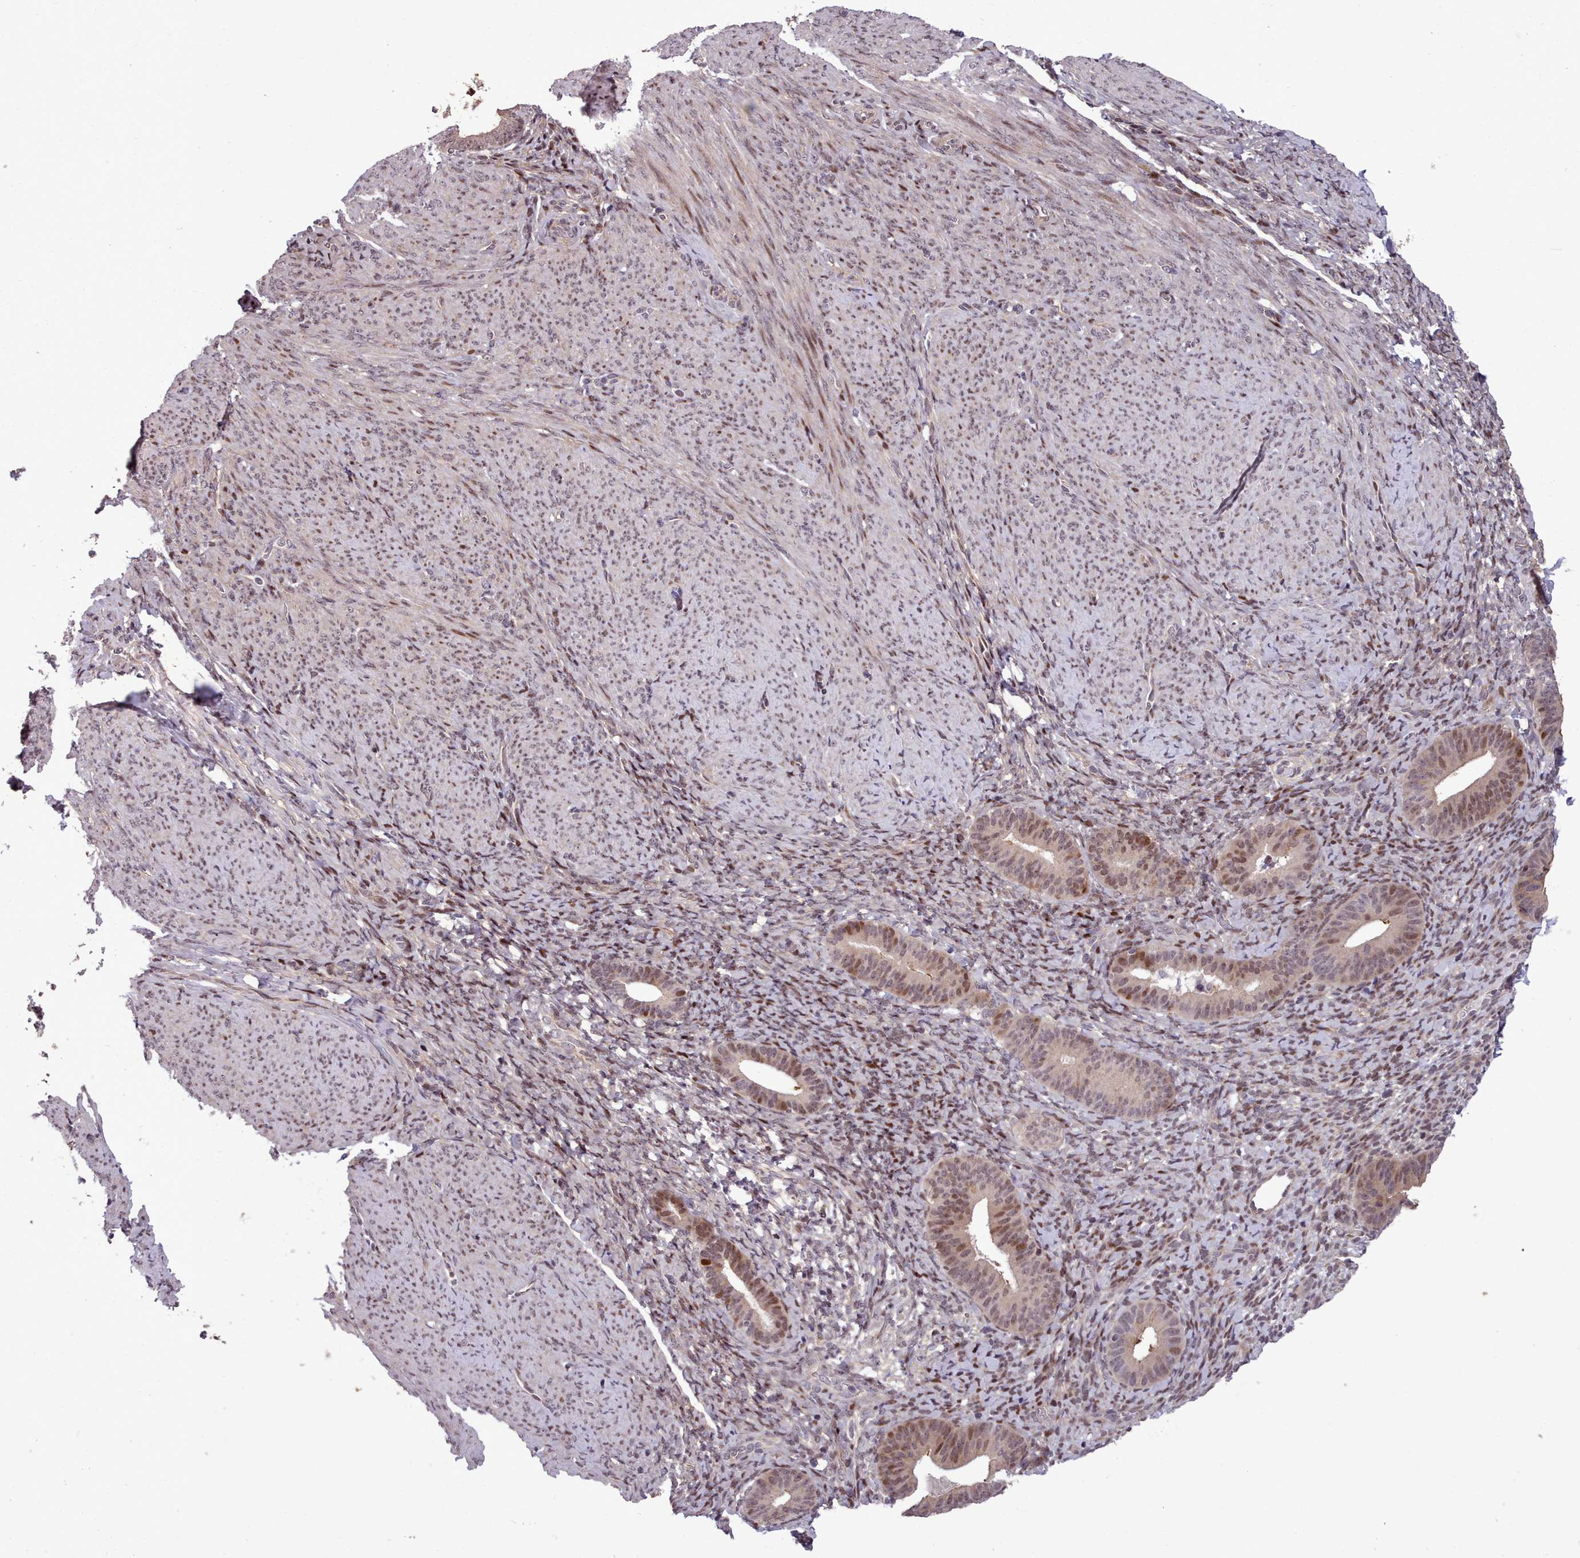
{"staining": {"intensity": "moderate", "quantity": "25%-75%", "location": "nuclear"}, "tissue": "endometrium", "cell_type": "Cells in endometrial stroma", "image_type": "normal", "snomed": [{"axis": "morphology", "description": "Normal tissue, NOS"}, {"axis": "topography", "description": "Endometrium"}], "caption": "A histopathology image showing moderate nuclear expression in approximately 25%-75% of cells in endometrial stroma in normal endometrium, as visualized by brown immunohistochemical staining.", "gene": "ENSA", "patient": {"sex": "female", "age": 65}}